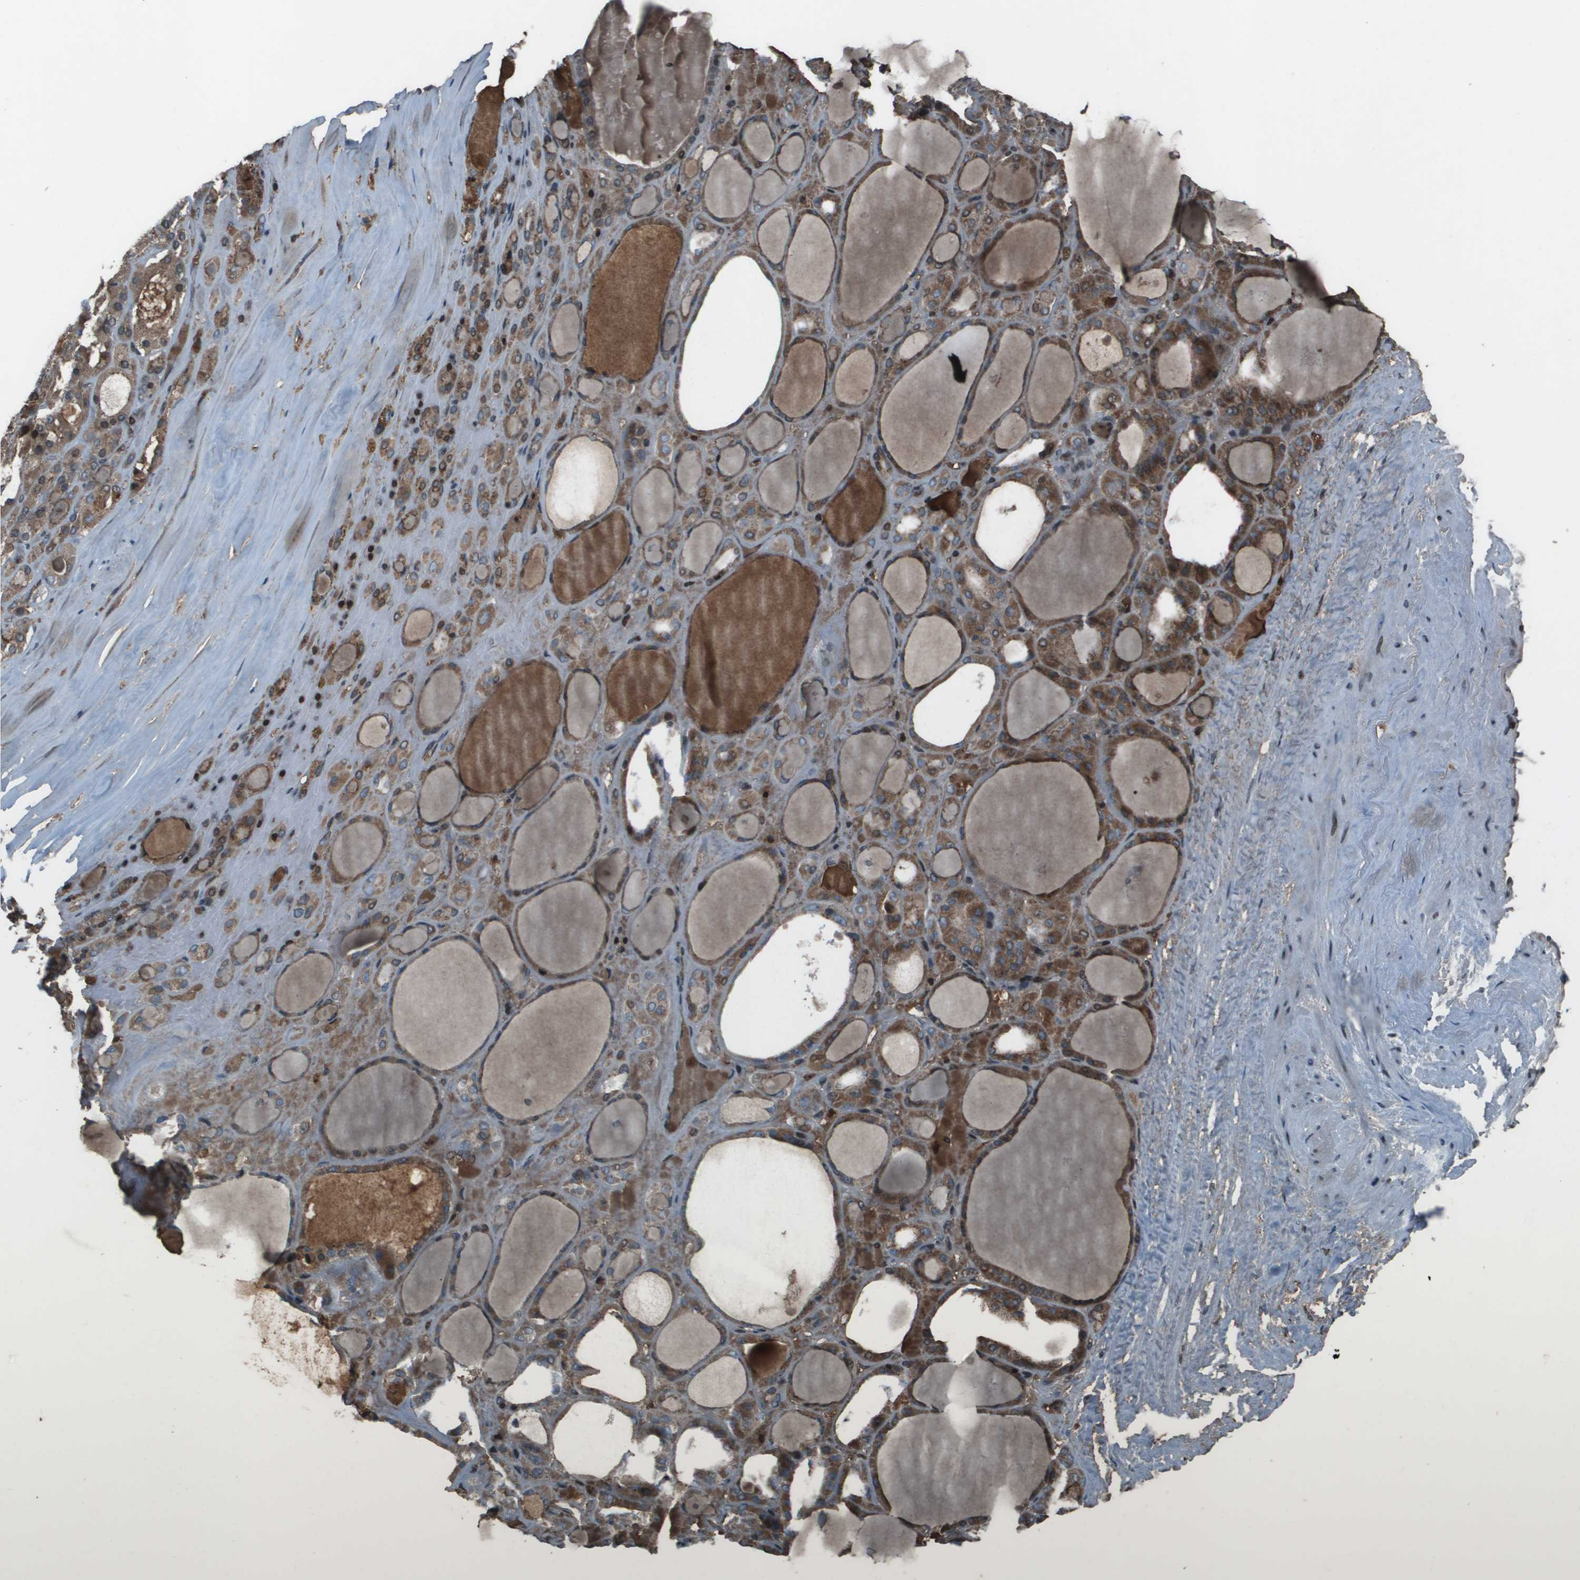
{"staining": {"intensity": "moderate", "quantity": "25%-75%", "location": "cytoplasmic/membranous"}, "tissue": "thyroid gland", "cell_type": "Glandular cells", "image_type": "normal", "snomed": [{"axis": "morphology", "description": "Normal tissue, NOS"}, {"axis": "morphology", "description": "Carcinoma, NOS"}, {"axis": "topography", "description": "Thyroid gland"}], "caption": "Immunohistochemistry of unremarkable thyroid gland exhibits medium levels of moderate cytoplasmic/membranous staining in about 25%-75% of glandular cells.", "gene": "CXCL12", "patient": {"sex": "female", "age": 86}}